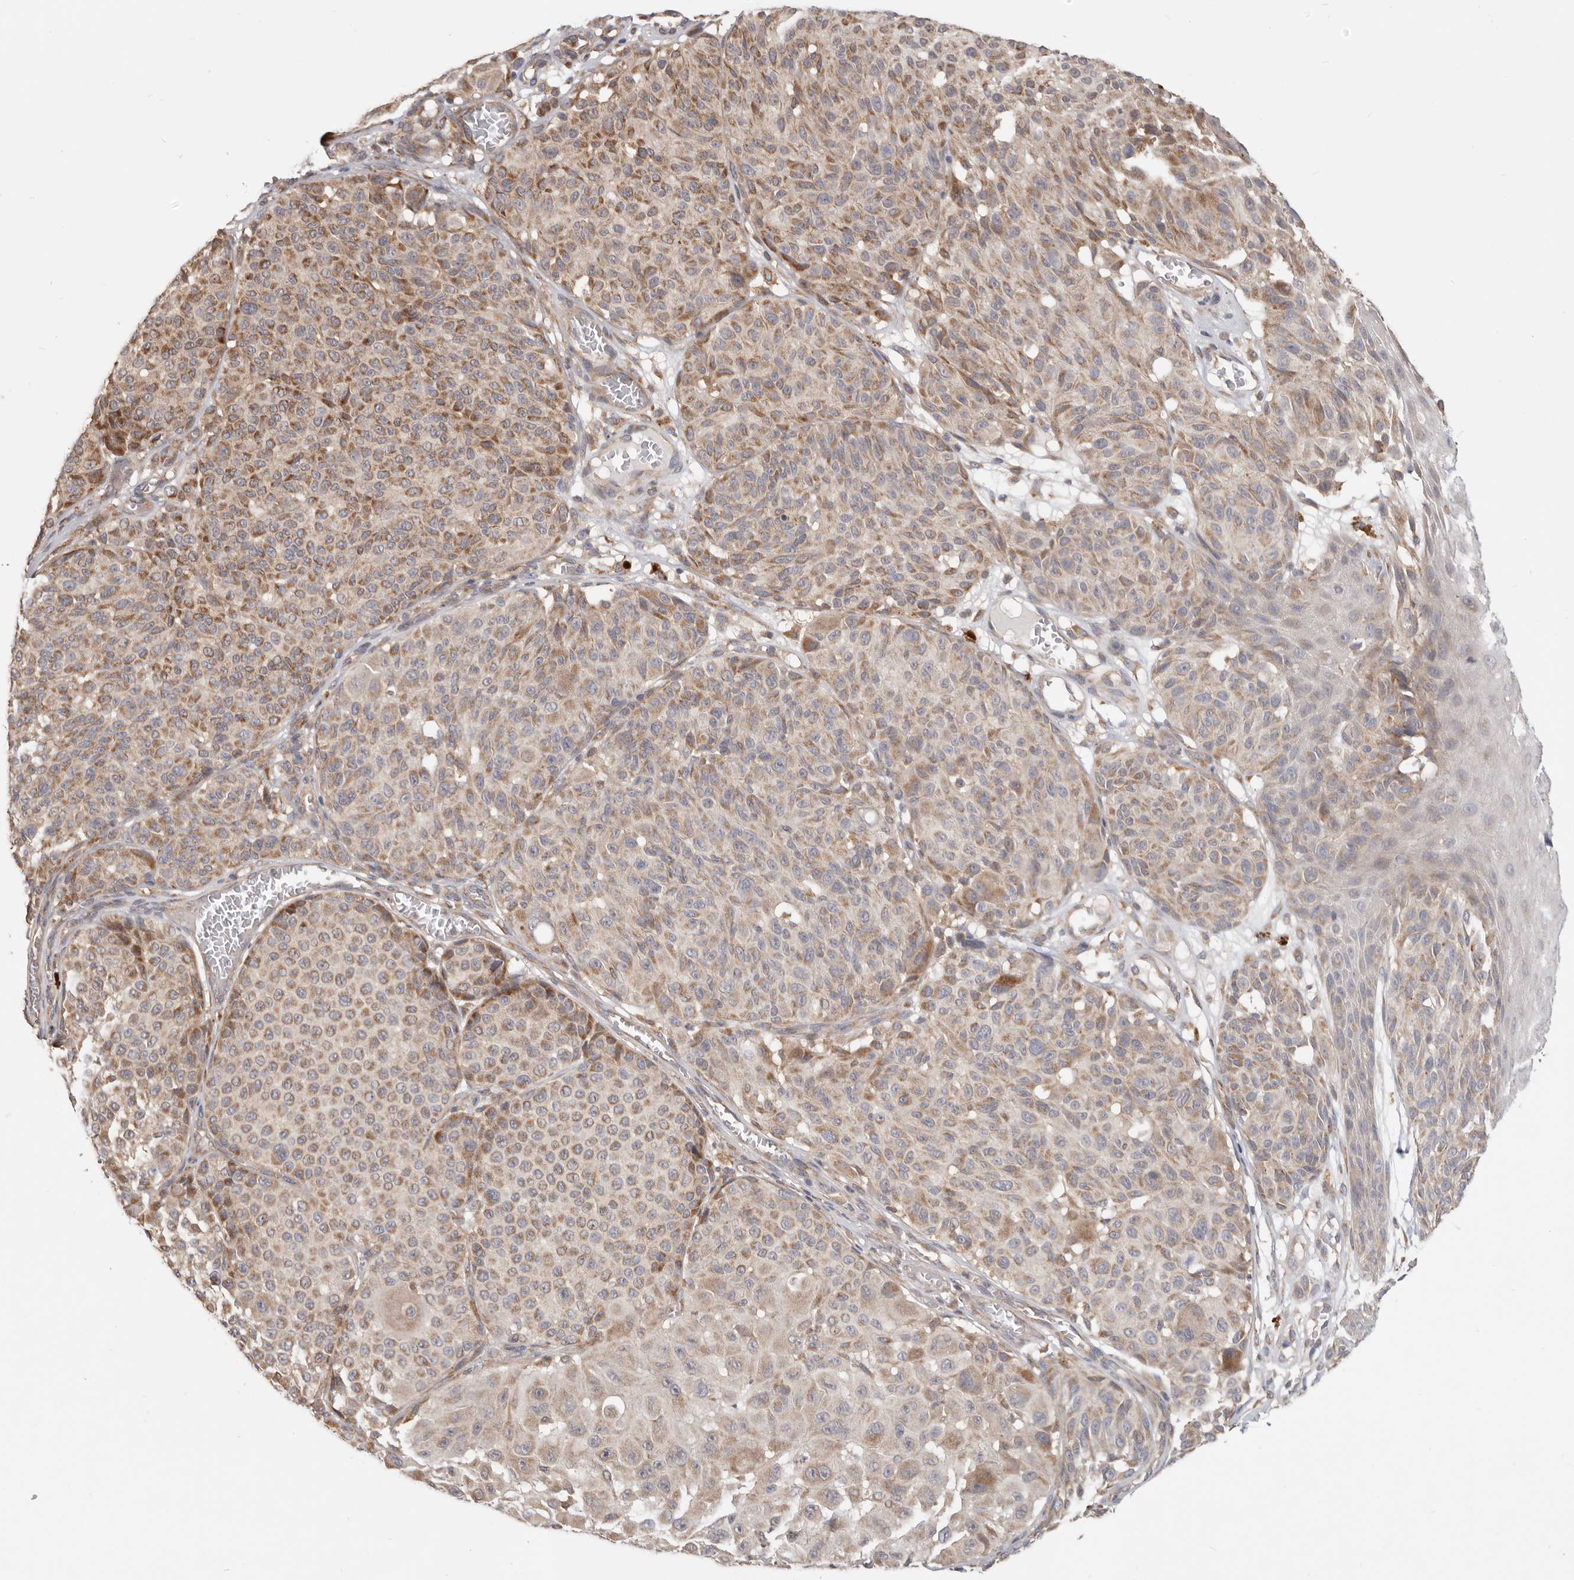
{"staining": {"intensity": "moderate", "quantity": ">75%", "location": "cytoplasmic/membranous"}, "tissue": "melanoma", "cell_type": "Tumor cells", "image_type": "cancer", "snomed": [{"axis": "morphology", "description": "Malignant melanoma, NOS"}, {"axis": "topography", "description": "Skin"}], "caption": "Immunohistochemical staining of human melanoma reveals moderate cytoplasmic/membranous protein expression in approximately >75% of tumor cells. (DAB (3,3'-diaminobenzidine) IHC with brightfield microscopy, high magnification).", "gene": "LRP6", "patient": {"sex": "male", "age": 83}}